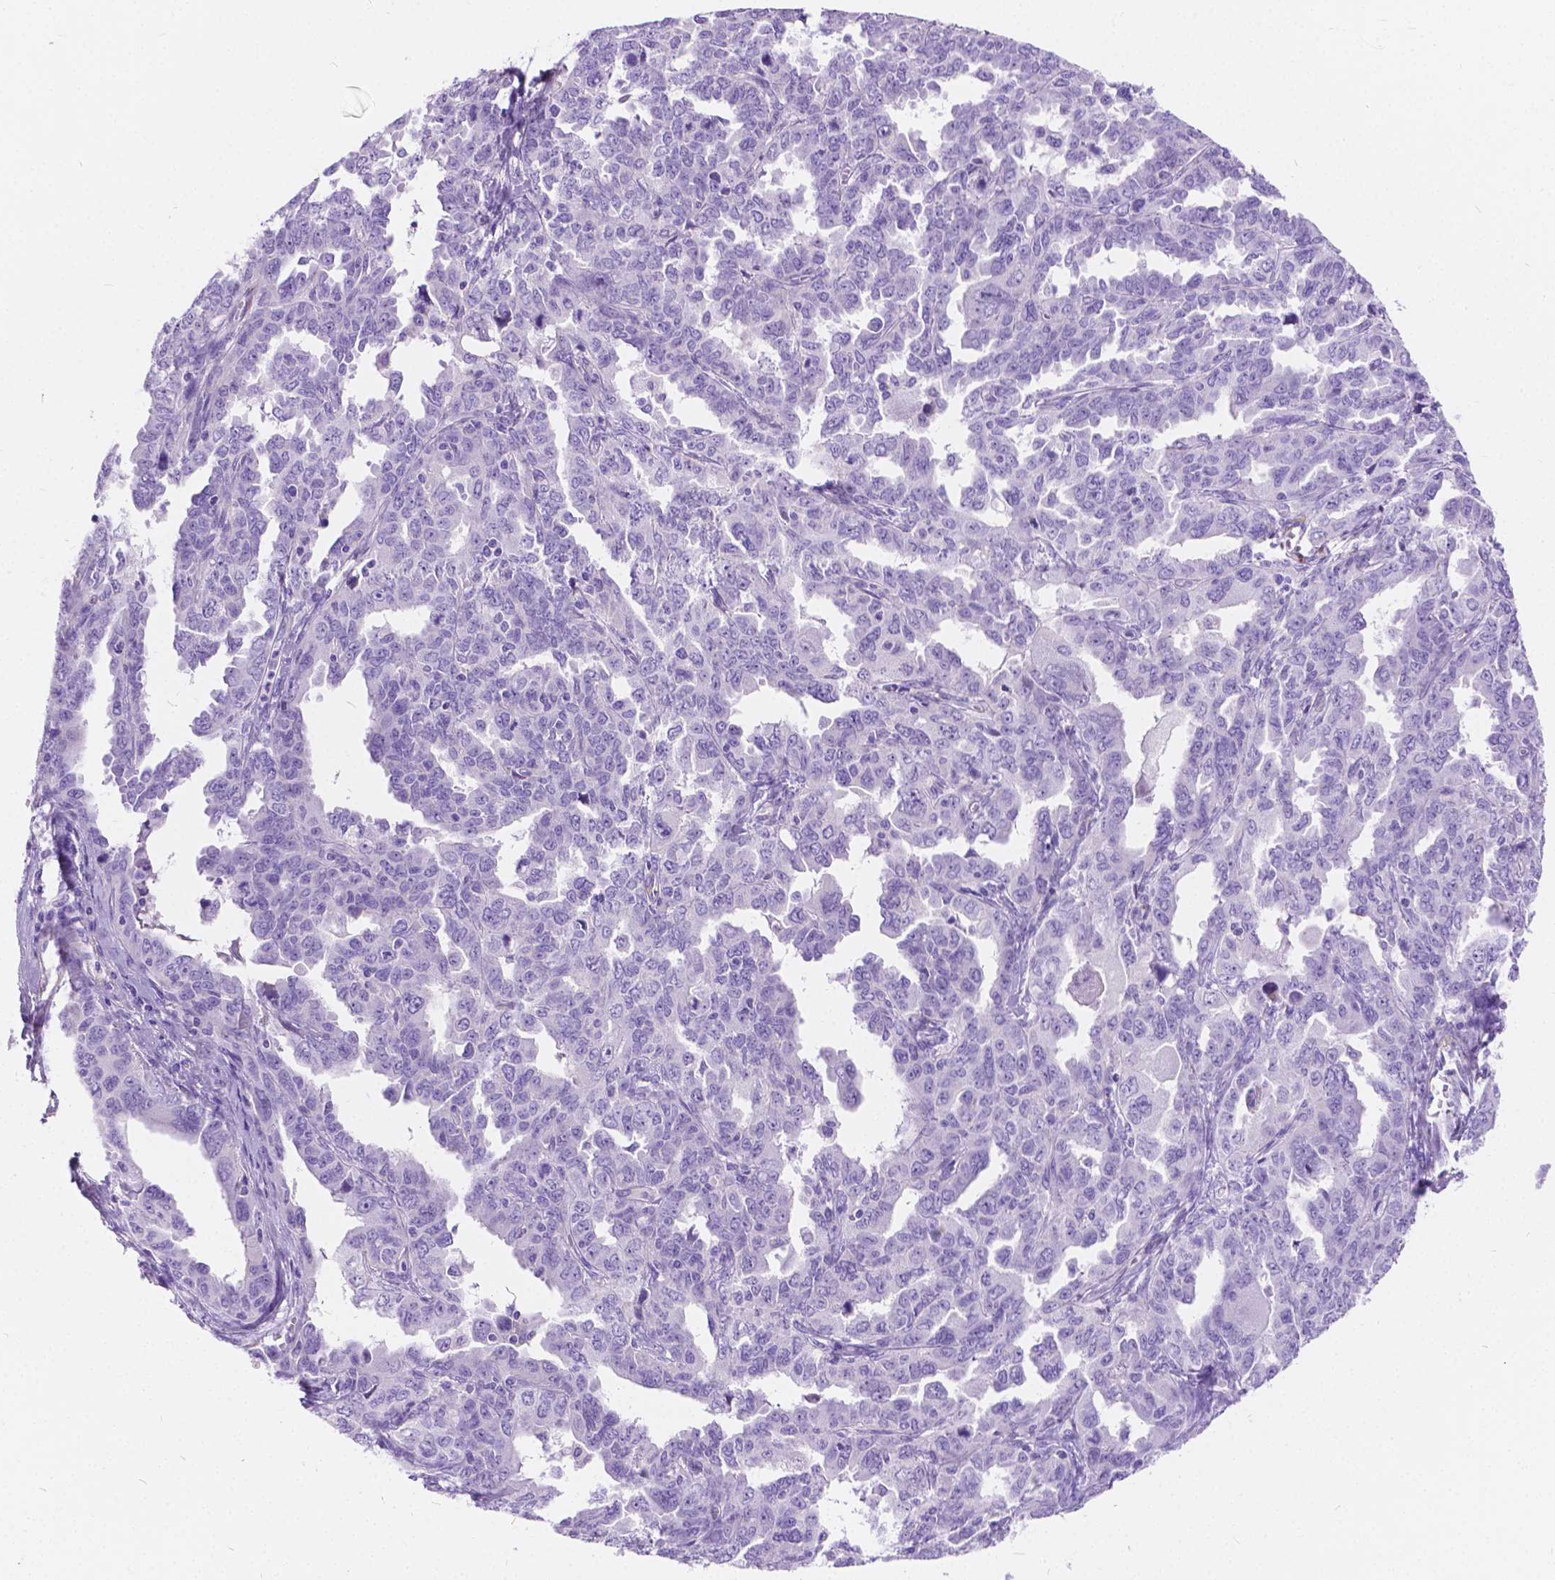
{"staining": {"intensity": "negative", "quantity": "none", "location": "none"}, "tissue": "ovarian cancer", "cell_type": "Tumor cells", "image_type": "cancer", "snomed": [{"axis": "morphology", "description": "Adenocarcinoma, NOS"}, {"axis": "morphology", "description": "Carcinoma, endometroid"}, {"axis": "topography", "description": "Ovary"}], "caption": "IHC of endometroid carcinoma (ovarian) exhibits no staining in tumor cells. (Immunohistochemistry (ihc), brightfield microscopy, high magnification).", "gene": "CHRM1", "patient": {"sex": "female", "age": 72}}